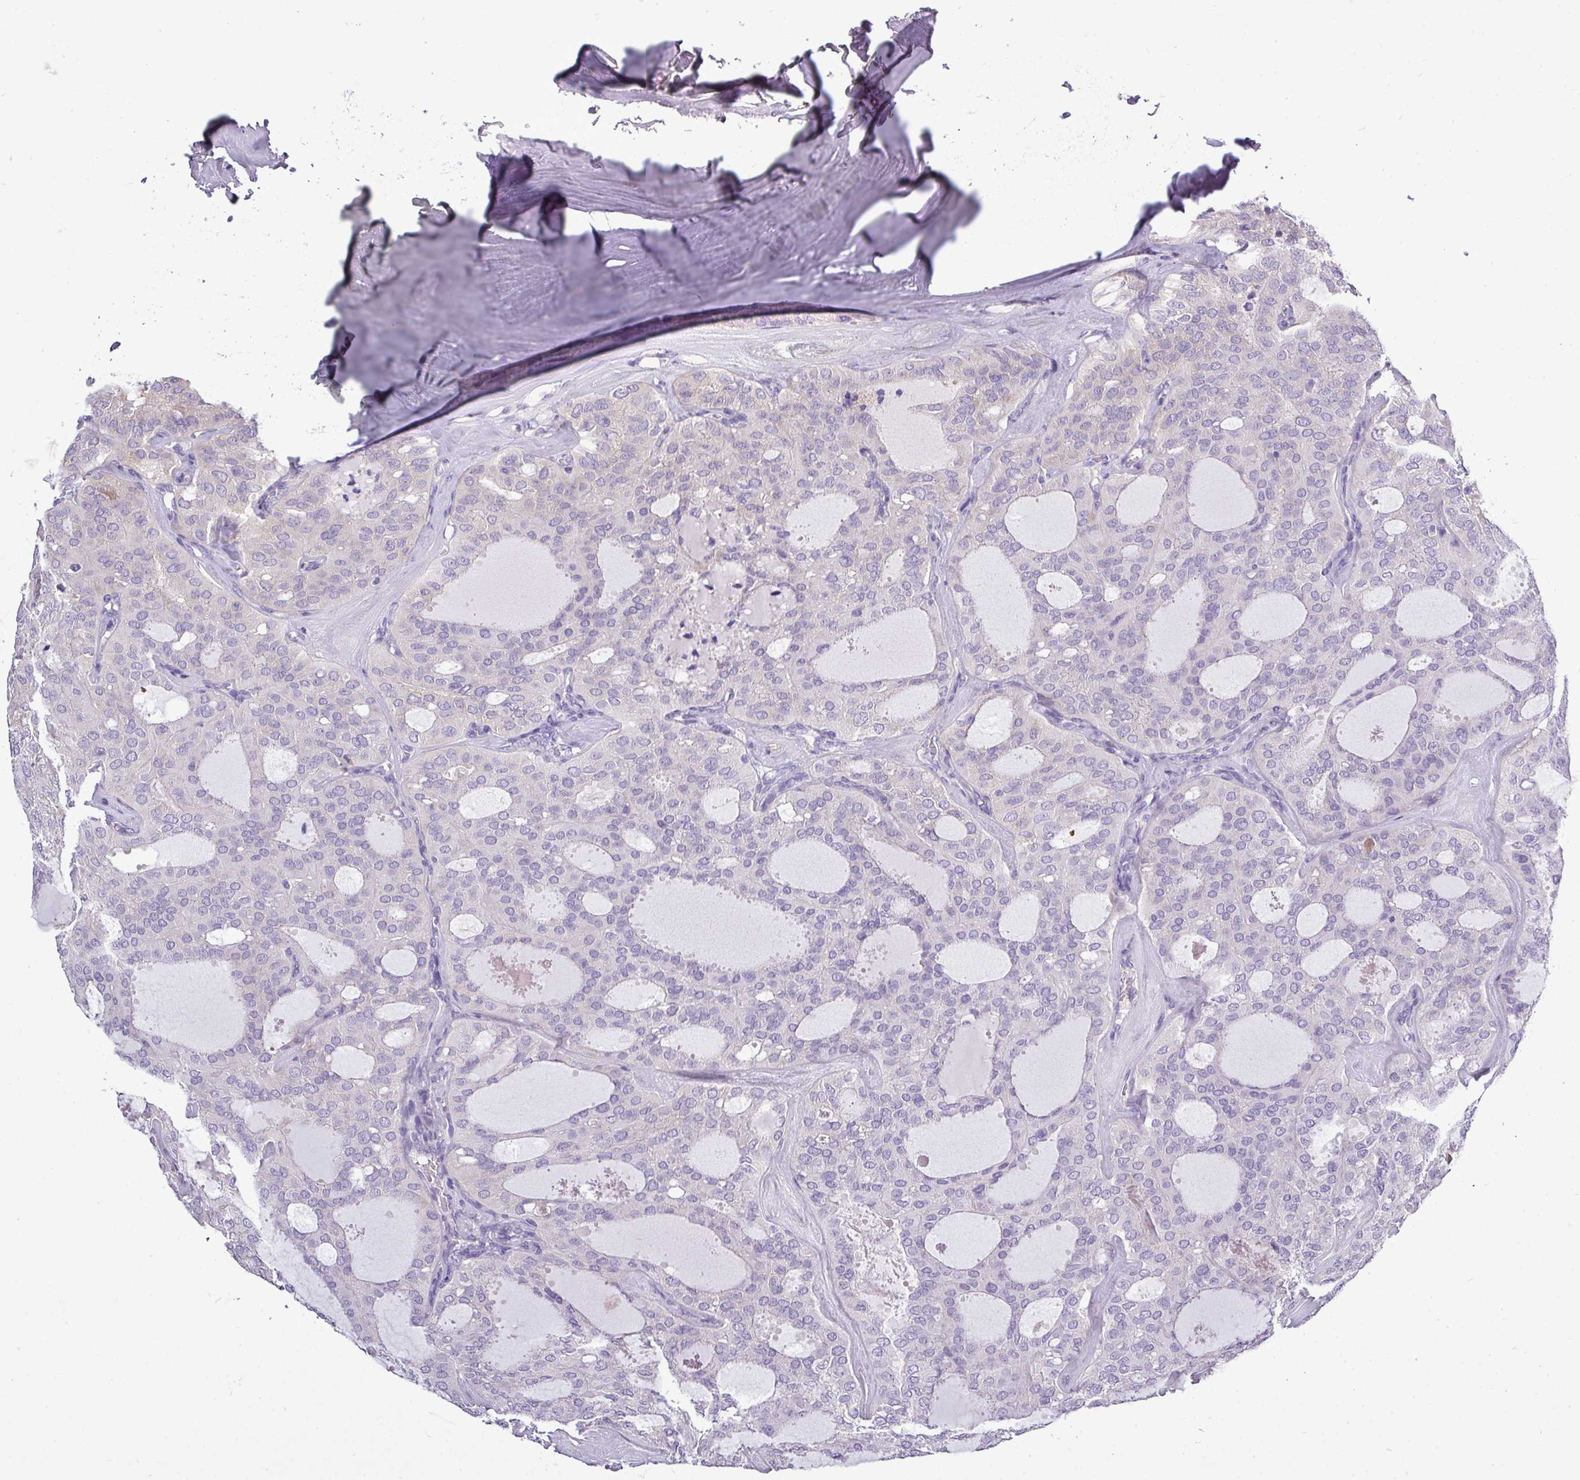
{"staining": {"intensity": "negative", "quantity": "none", "location": "none"}, "tissue": "thyroid cancer", "cell_type": "Tumor cells", "image_type": "cancer", "snomed": [{"axis": "morphology", "description": "Follicular adenoma carcinoma, NOS"}, {"axis": "topography", "description": "Thyroid gland"}], "caption": "Thyroid cancer (follicular adenoma carcinoma) was stained to show a protein in brown. There is no significant staining in tumor cells.", "gene": "DNAAF9", "patient": {"sex": "male", "age": 75}}